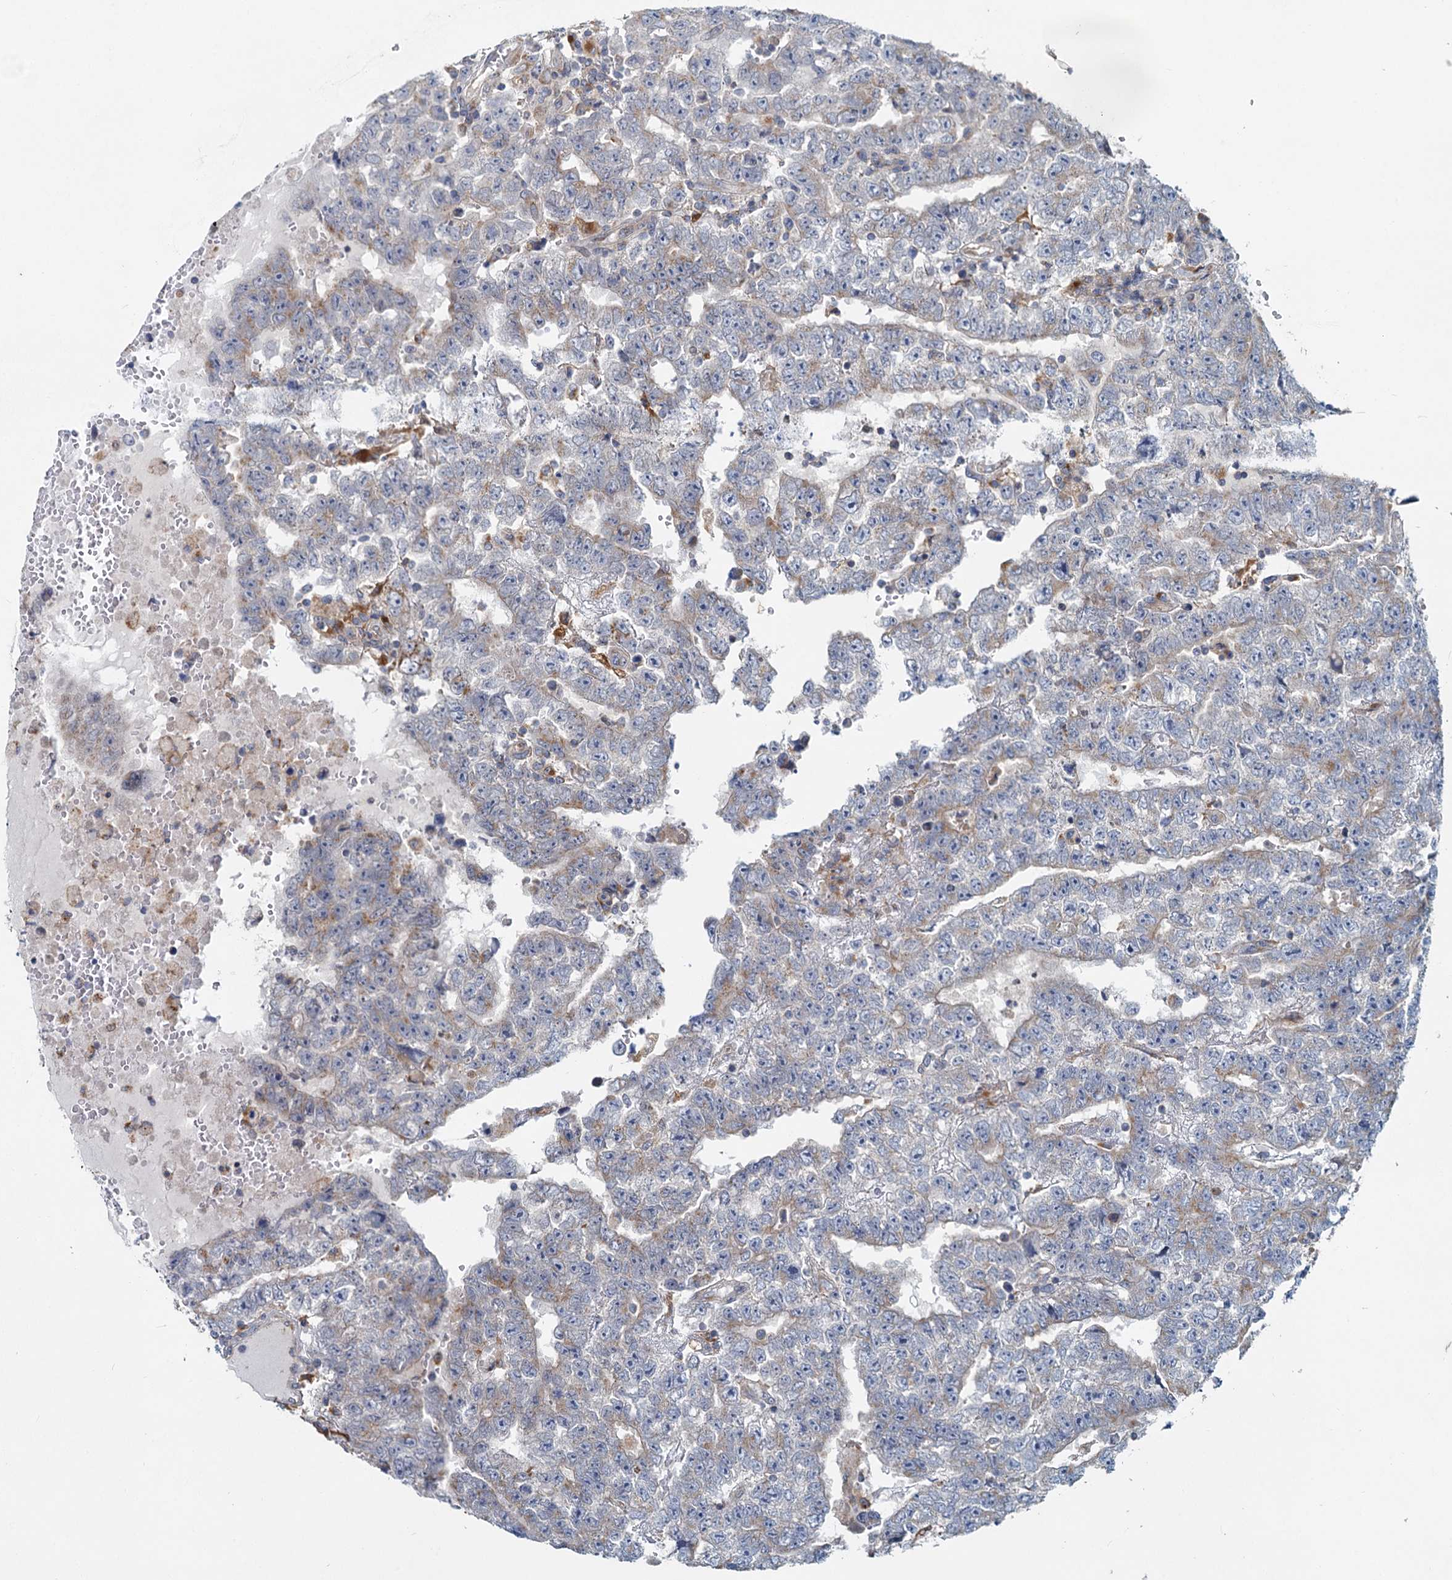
{"staining": {"intensity": "weak", "quantity": "<25%", "location": "cytoplasmic/membranous"}, "tissue": "testis cancer", "cell_type": "Tumor cells", "image_type": "cancer", "snomed": [{"axis": "morphology", "description": "Carcinoma, Embryonal, NOS"}, {"axis": "topography", "description": "Testis"}], "caption": "DAB immunohistochemical staining of testis cancer exhibits no significant positivity in tumor cells.", "gene": "ADCY2", "patient": {"sex": "male", "age": 25}}